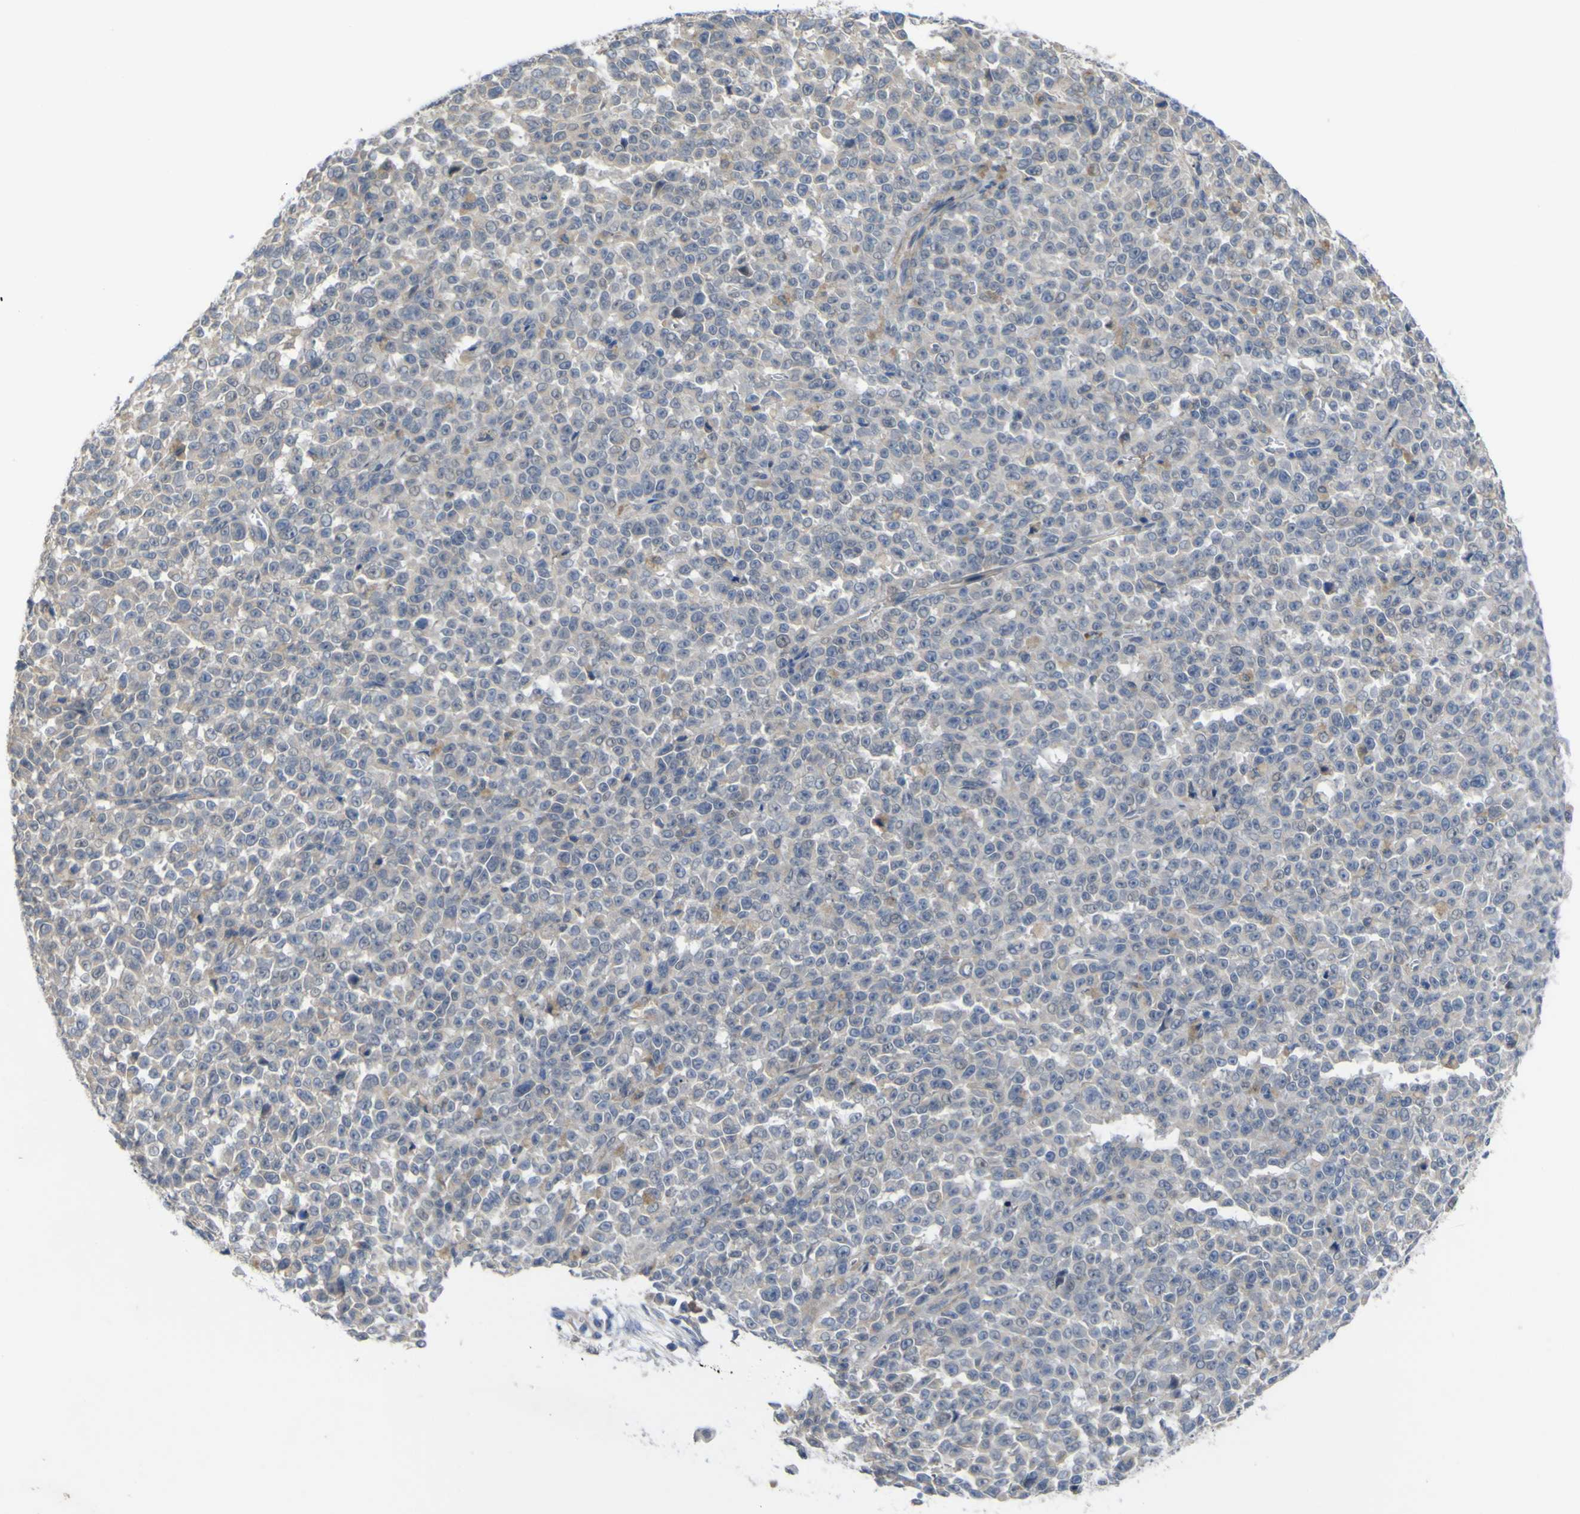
{"staining": {"intensity": "negative", "quantity": "none", "location": "none"}, "tissue": "melanoma", "cell_type": "Tumor cells", "image_type": "cancer", "snomed": [{"axis": "morphology", "description": "Malignant melanoma, NOS"}, {"axis": "topography", "description": "Skin"}], "caption": "Protein analysis of melanoma reveals no significant expression in tumor cells.", "gene": "TNFRSF11A", "patient": {"sex": "female", "age": 82}}